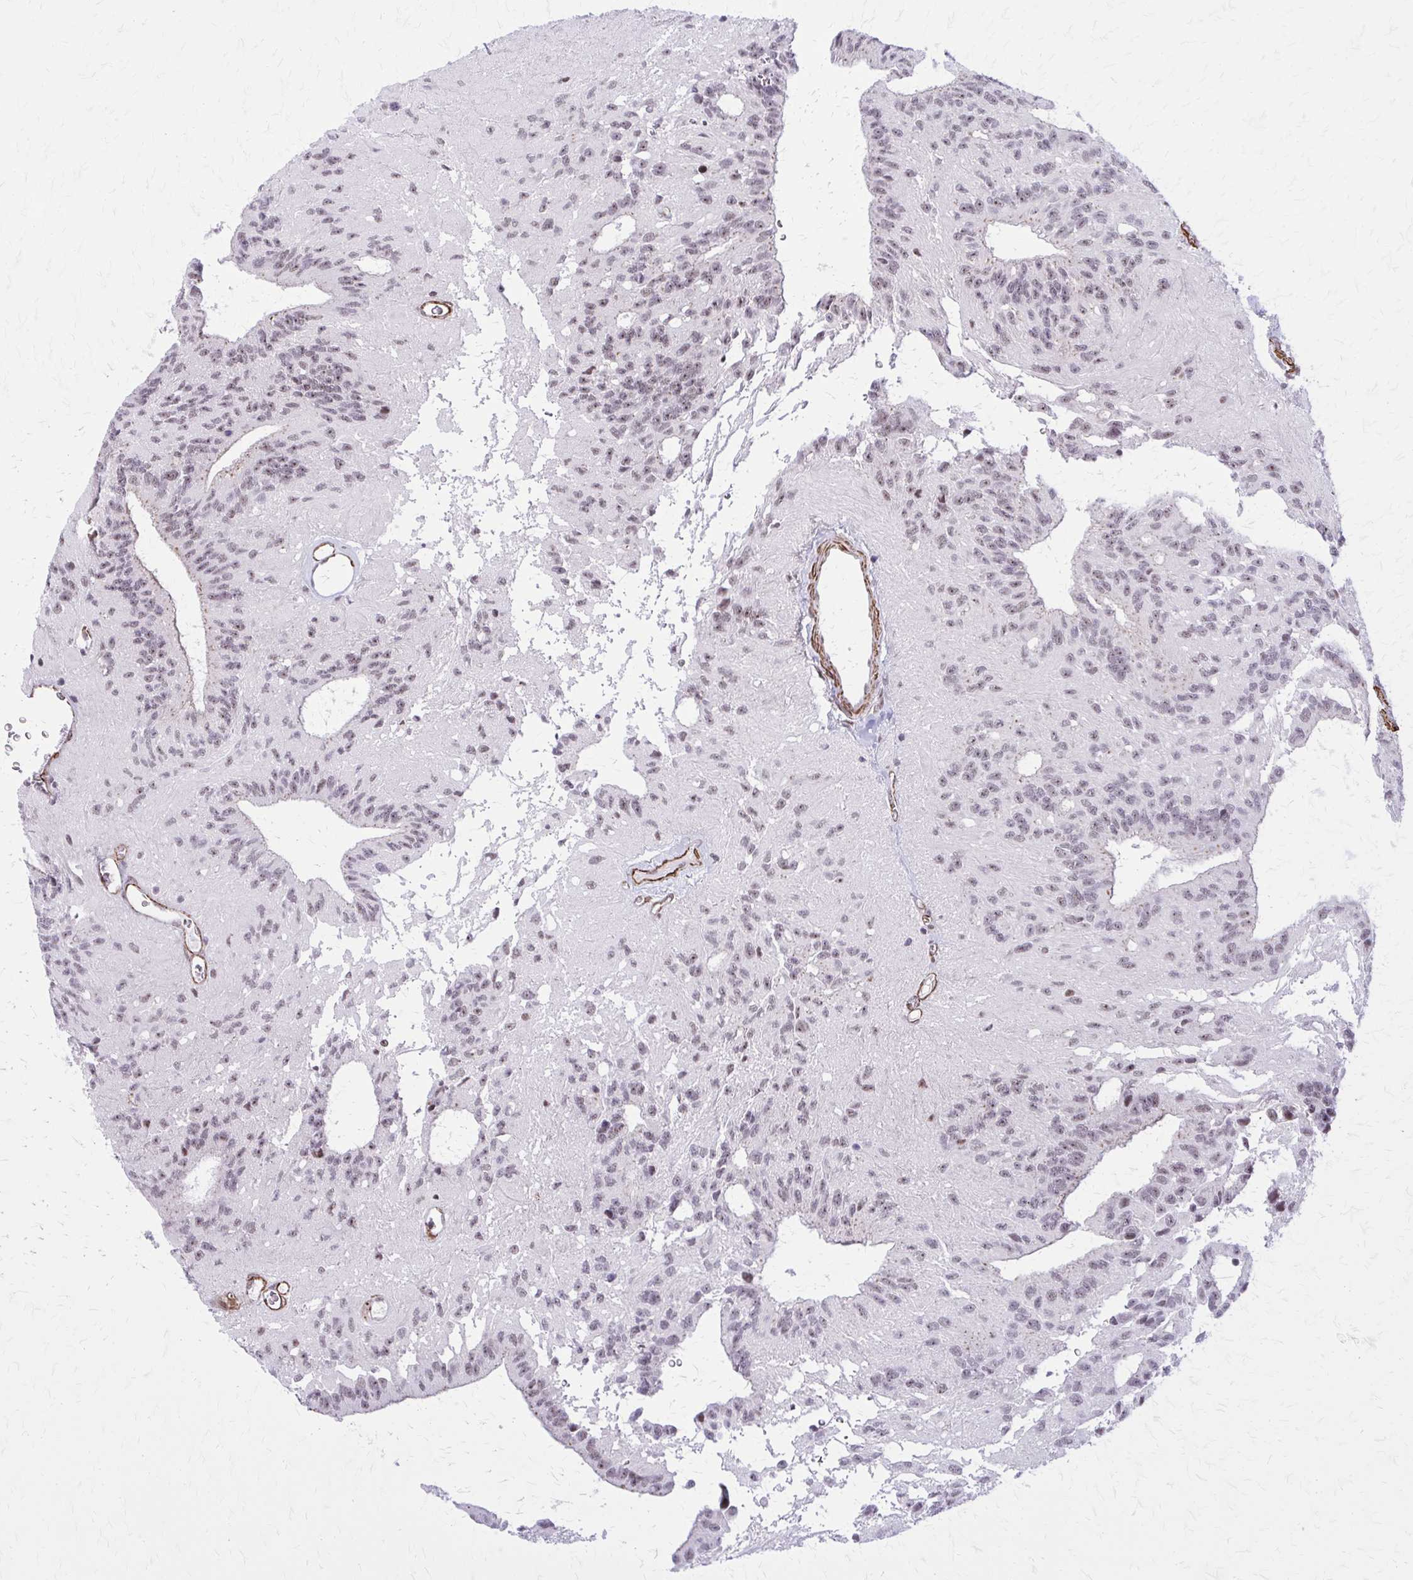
{"staining": {"intensity": "moderate", "quantity": "<25%", "location": "nuclear"}, "tissue": "glioma", "cell_type": "Tumor cells", "image_type": "cancer", "snomed": [{"axis": "morphology", "description": "Glioma, malignant, Low grade"}, {"axis": "topography", "description": "Brain"}], "caption": "Immunohistochemical staining of human low-grade glioma (malignant) displays low levels of moderate nuclear positivity in approximately <25% of tumor cells.", "gene": "NRBF2", "patient": {"sex": "male", "age": 31}}